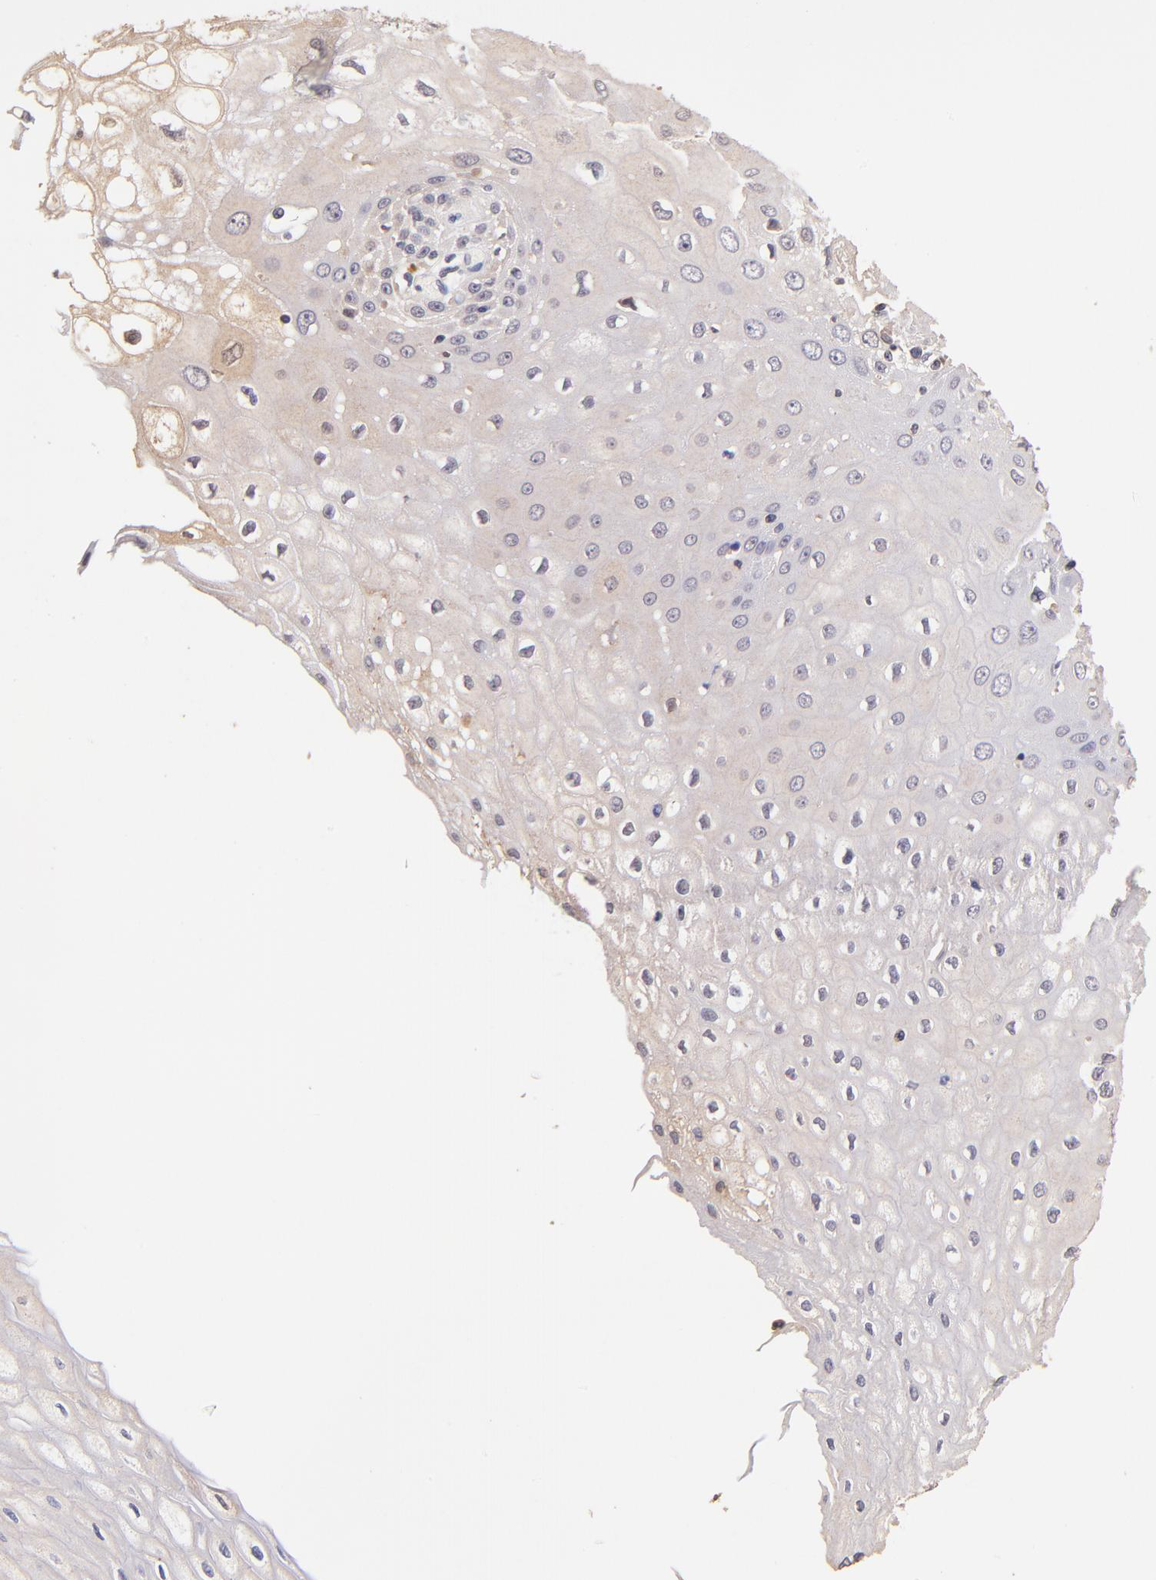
{"staining": {"intensity": "negative", "quantity": "none", "location": "none"}, "tissue": "esophagus", "cell_type": "Squamous epithelial cells", "image_type": "normal", "snomed": [{"axis": "morphology", "description": "Normal tissue, NOS"}, {"axis": "morphology", "description": "Squamous cell carcinoma, NOS"}, {"axis": "topography", "description": "Esophagus"}], "caption": "A high-resolution histopathology image shows immunohistochemistry (IHC) staining of unremarkable esophagus, which shows no significant expression in squamous epithelial cells.", "gene": "RNASEL", "patient": {"sex": "male", "age": 65}}